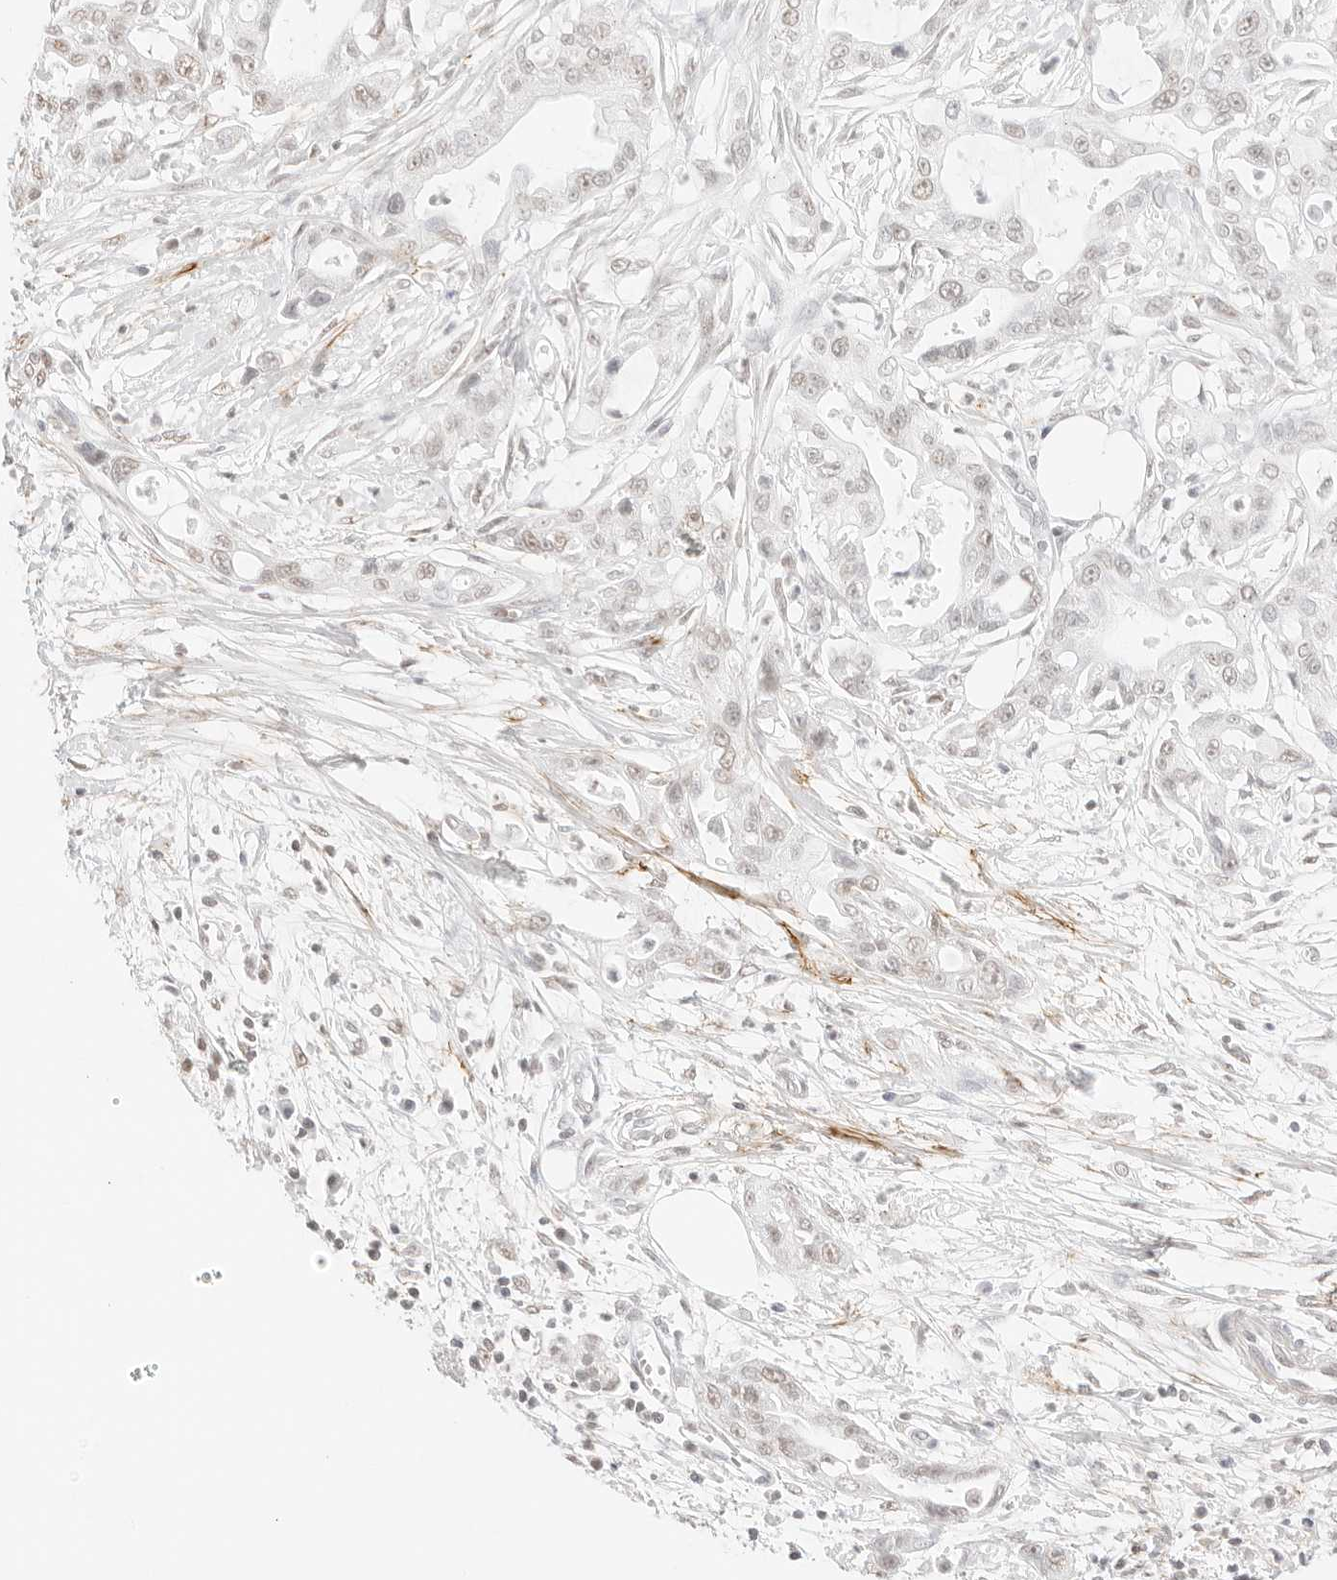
{"staining": {"intensity": "weak", "quantity": "<25%", "location": "nuclear"}, "tissue": "pancreatic cancer", "cell_type": "Tumor cells", "image_type": "cancer", "snomed": [{"axis": "morphology", "description": "Adenocarcinoma, NOS"}, {"axis": "topography", "description": "Pancreas"}], "caption": "Tumor cells are negative for brown protein staining in pancreatic cancer.", "gene": "FBLN5", "patient": {"sex": "male", "age": 68}}